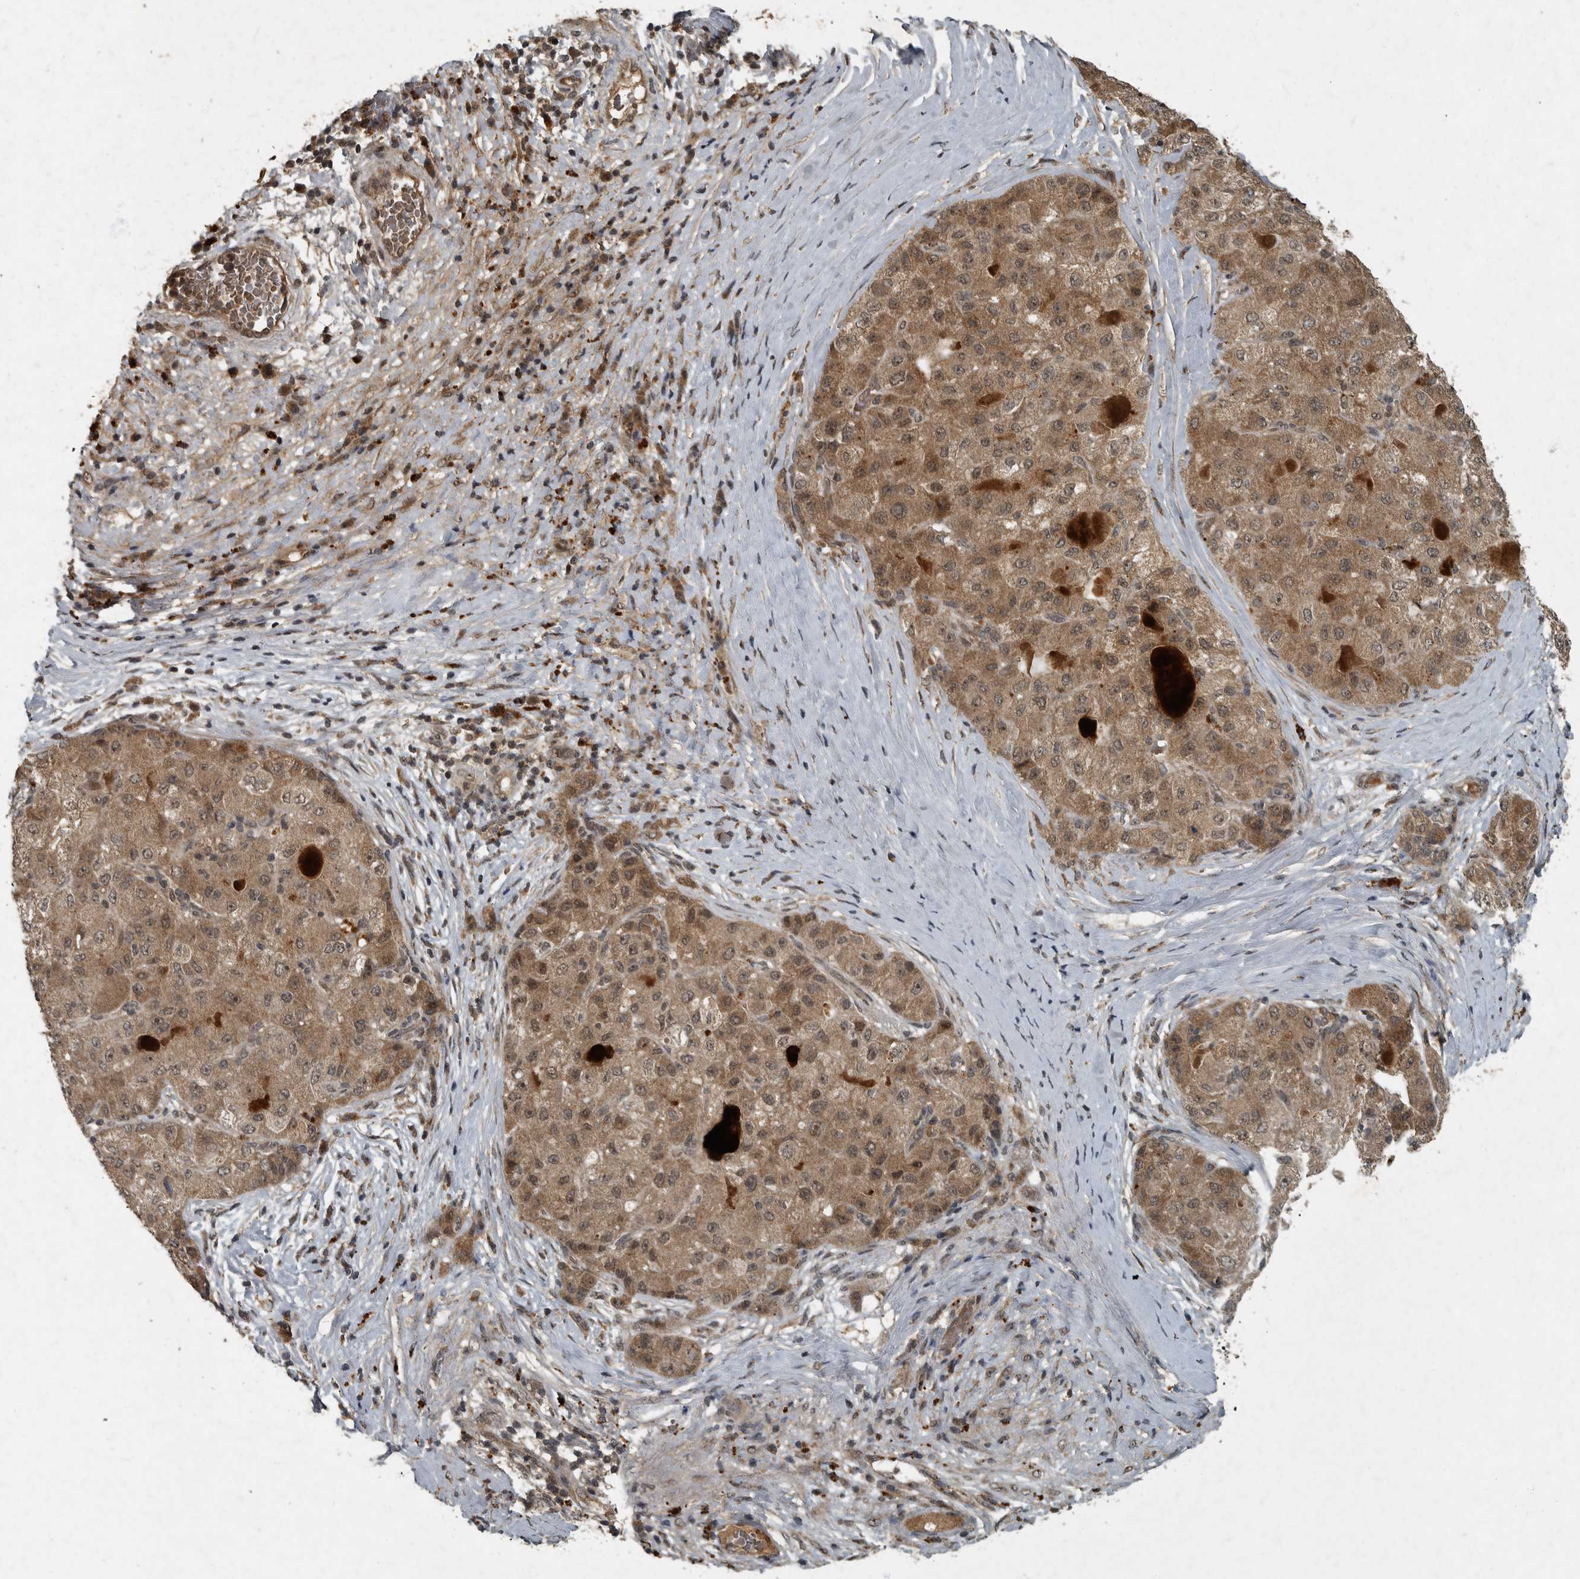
{"staining": {"intensity": "moderate", "quantity": ">75%", "location": "cytoplasmic/membranous"}, "tissue": "liver cancer", "cell_type": "Tumor cells", "image_type": "cancer", "snomed": [{"axis": "morphology", "description": "Carcinoma, Hepatocellular, NOS"}, {"axis": "topography", "description": "Liver"}], "caption": "The image shows a brown stain indicating the presence of a protein in the cytoplasmic/membranous of tumor cells in hepatocellular carcinoma (liver).", "gene": "FOXO1", "patient": {"sex": "male", "age": 80}}